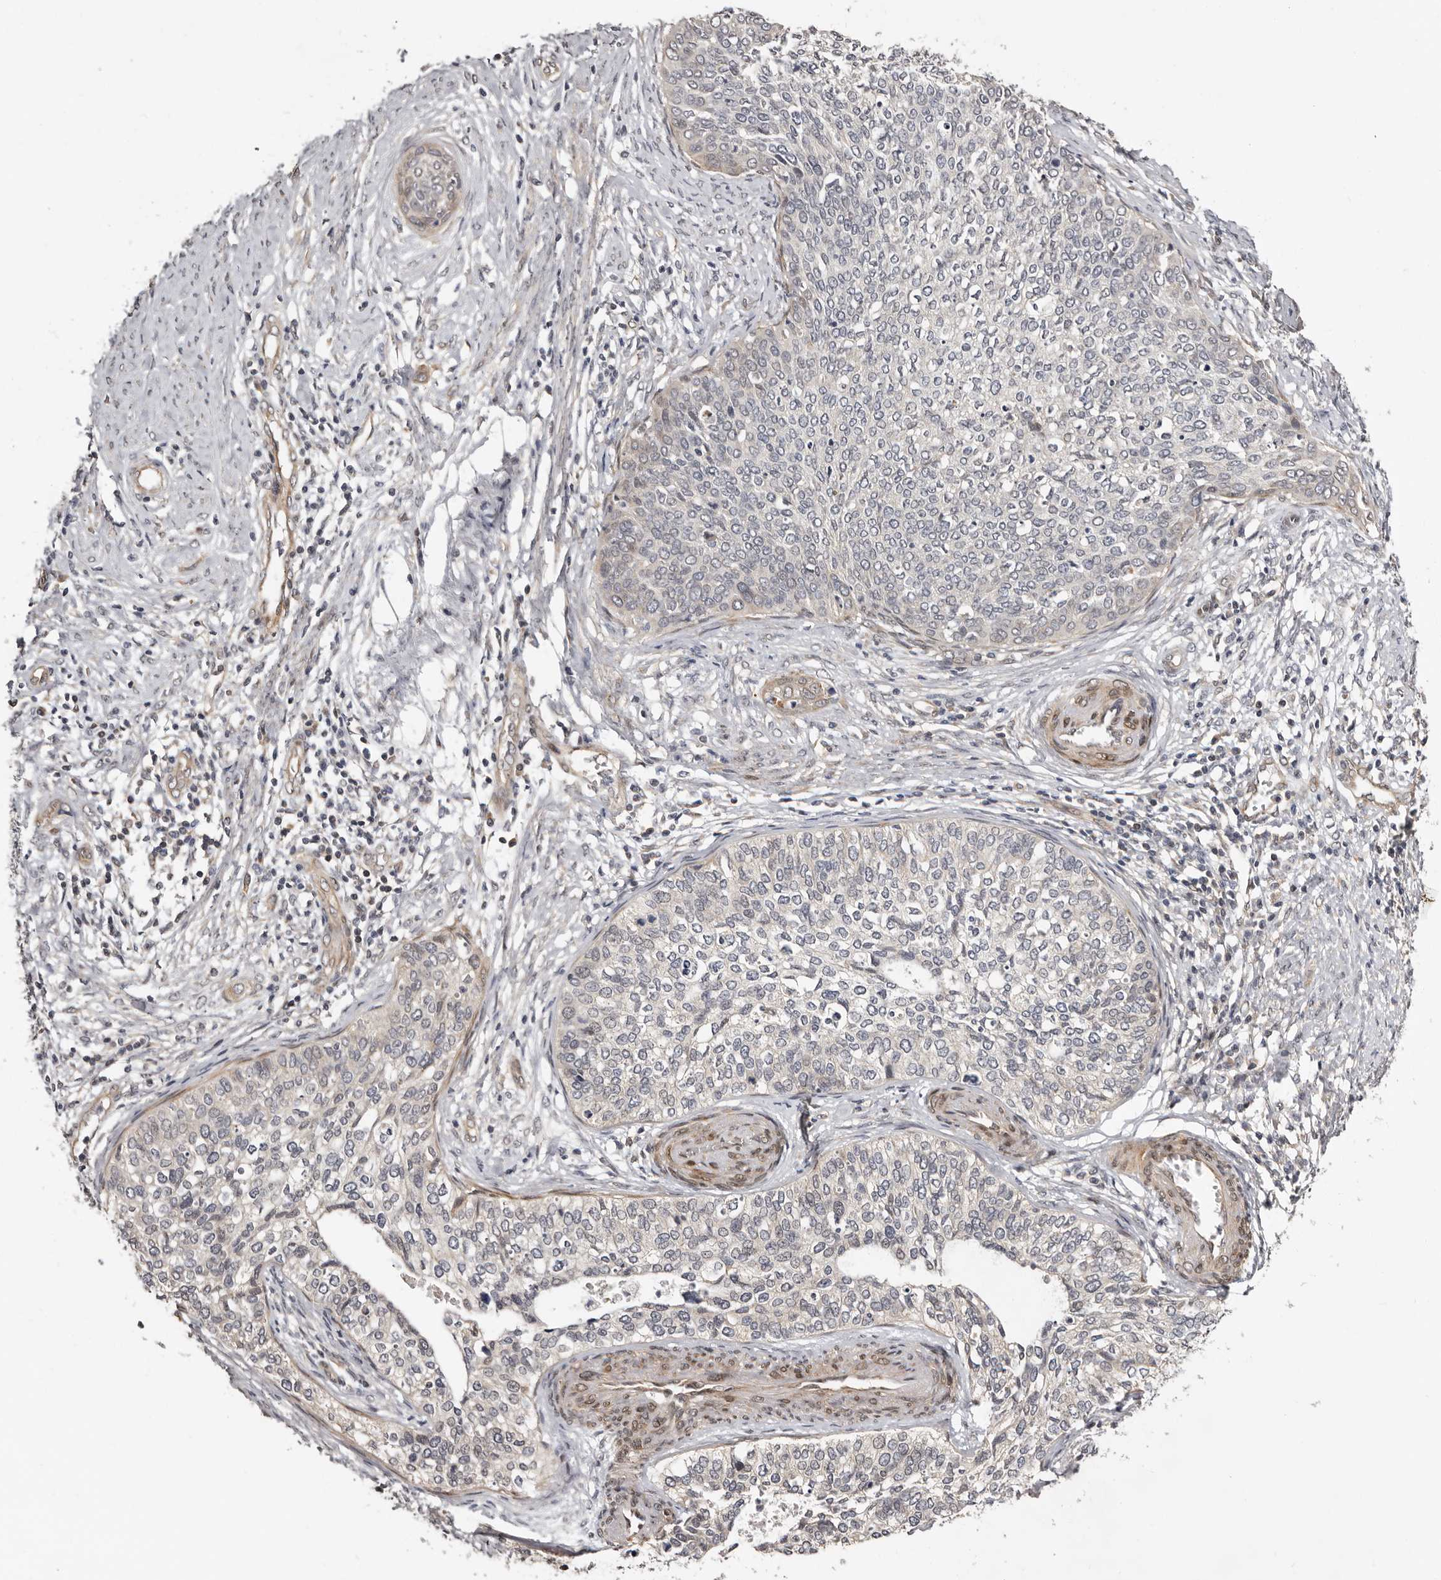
{"staining": {"intensity": "negative", "quantity": "none", "location": "none"}, "tissue": "cervical cancer", "cell_type": "Tumor cells", "image_type": "cancer", "snomed": [{"axis": "morphology", "description": "Squamous cell carcinoma, NOS"}, {"axis": "topography", "description": "Cervix"}], "caption": "Cervical cancer was stained to show a protein in brown. There is no significant staining in tumor cells.", "gene": "SBDS", "patient": {"sex": "female", "age": 37}}